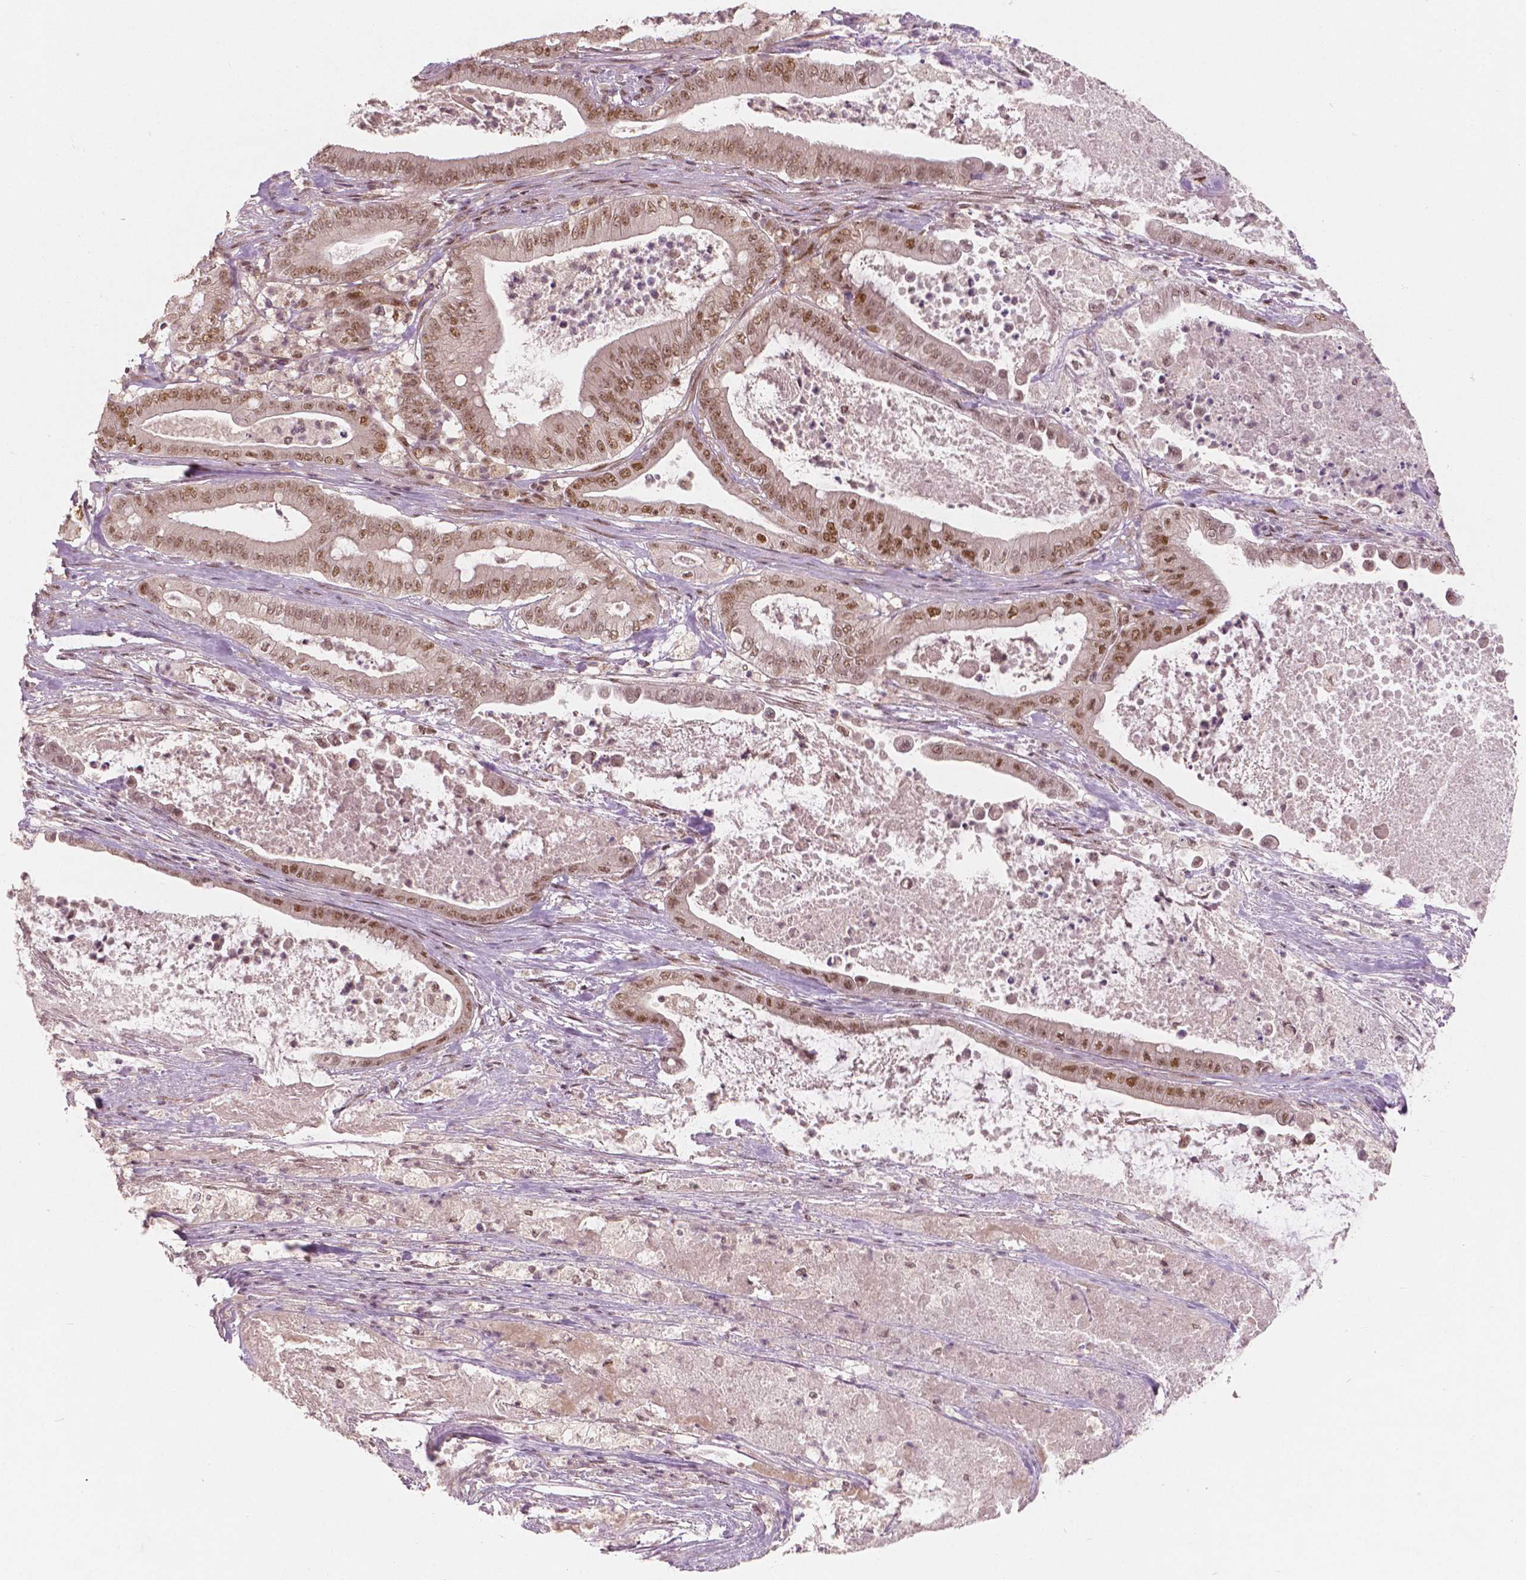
{"staining": {"intensity": "moderate", "quantity": ">75%", "location": "nuclear"}, "tissue": "pancreatic cancer", "cell_type": "Tumor cells", "image_type": "cancer", "snomed": [{"axis": "morphology", "description": "Adenocarcinoma, NOS"}, {"axis": "topography", "description": "Pancreas"}], "caption": "Pancreatic cancer (adenocarcinoma) stained with a protein marker demonstrates moderate staining in tumor cells.", "gene": "NSD2", "patient": {"sex": "male", "age": 71}}